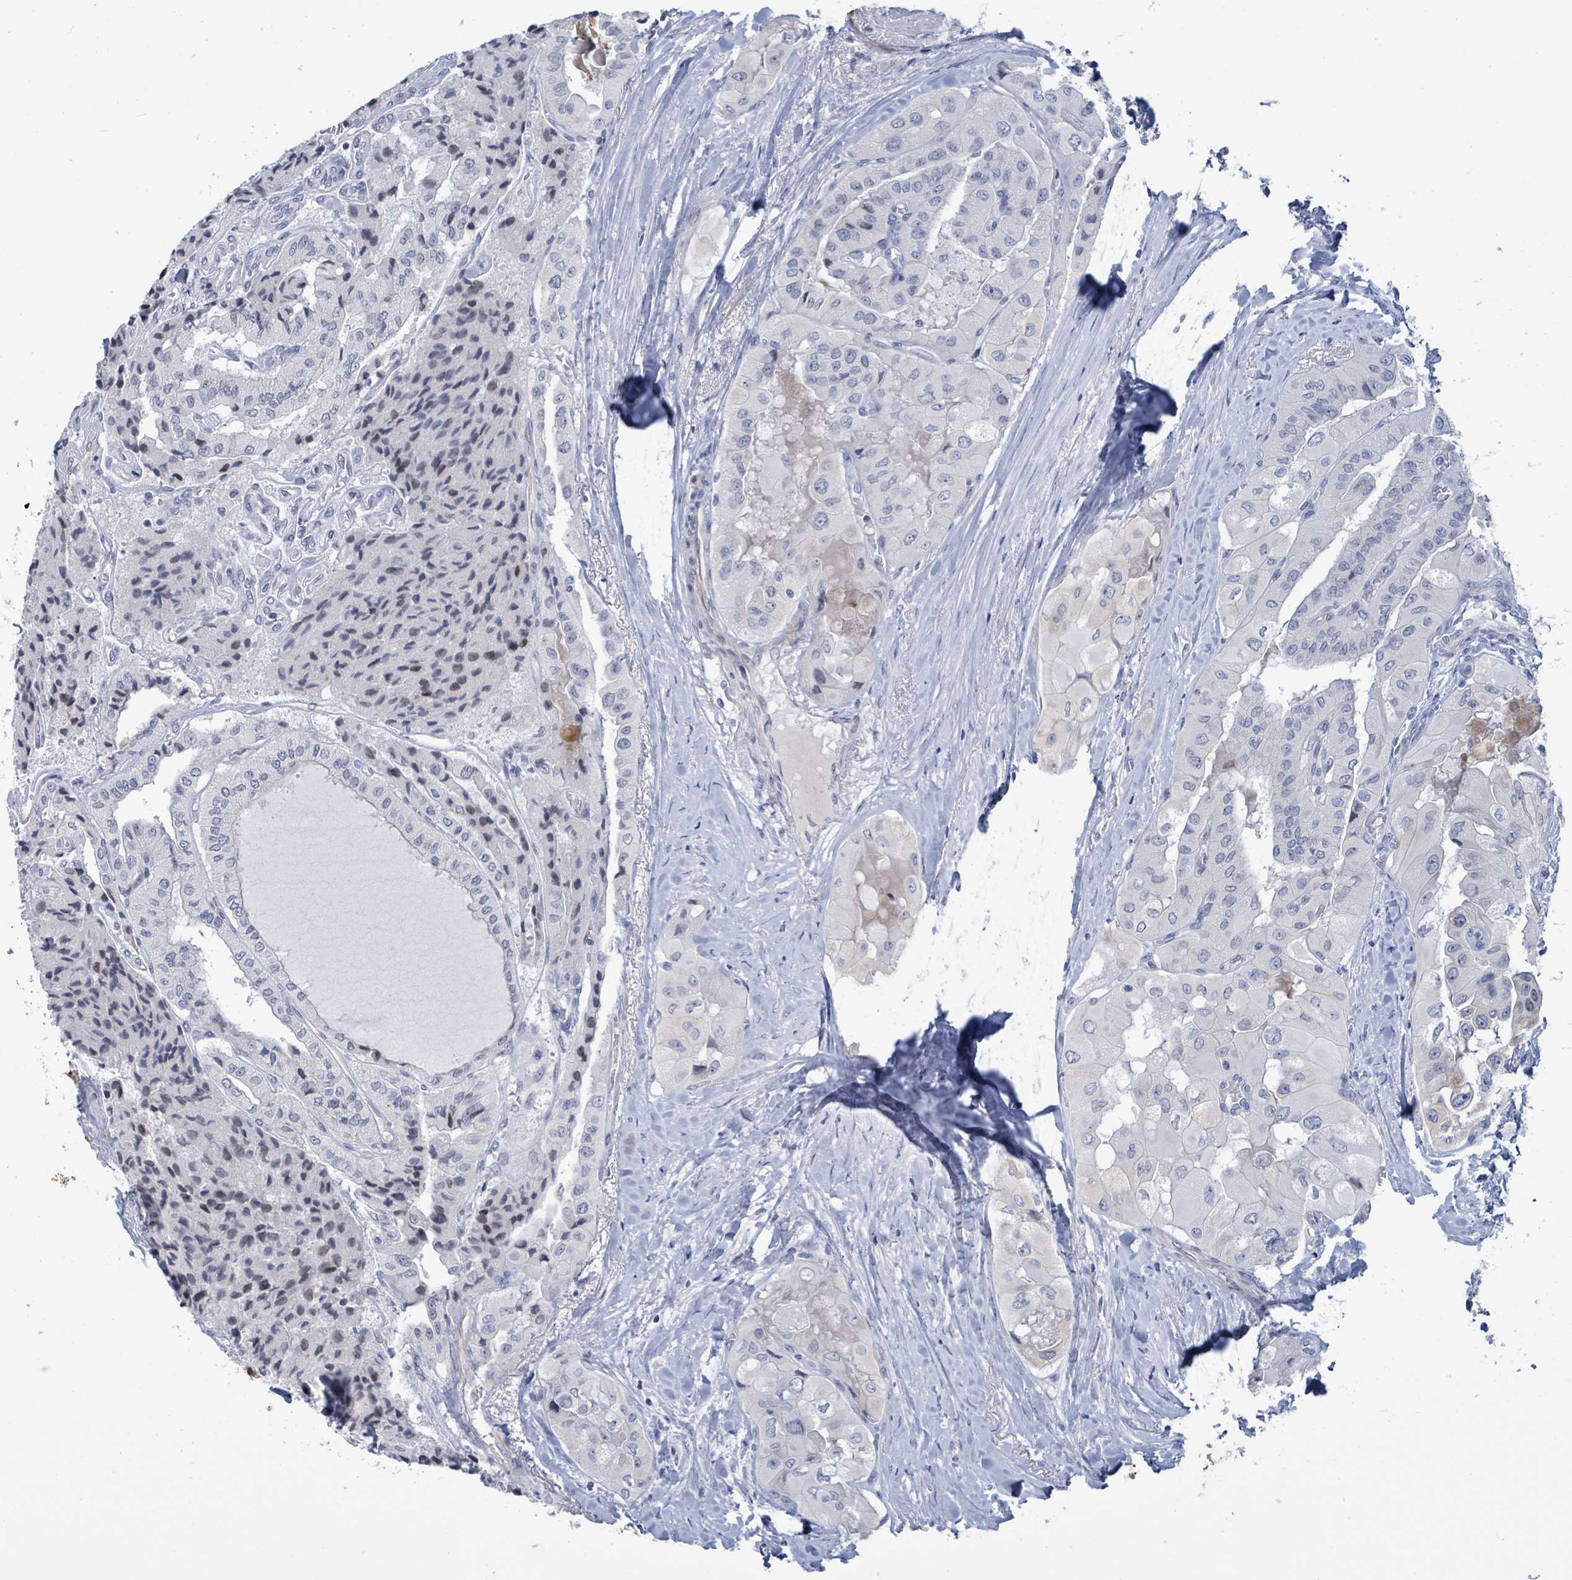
{"staining": {"intensity": "negative", "quantity": "none", "location": "none"}, "tissue": "thyroid cancer", "cell_type": "Tumor cells", "image_type": "cancer", "snomed": [{"axis": "morphology", "description": "Normal tissue, NOS"}, {"axis": "morphology", "description": "Papillary adenocarcinoma, NOS"}, {"axis": "topography", "description": "Thyroid gland"}], "caption": "A histopathology image of papillary adenocarcinoma (thyroid) stained for a protein reveals no brown staining in tumor cells.", "gene": "NTN3", "patient": {"sex": "female", "age": 59}}